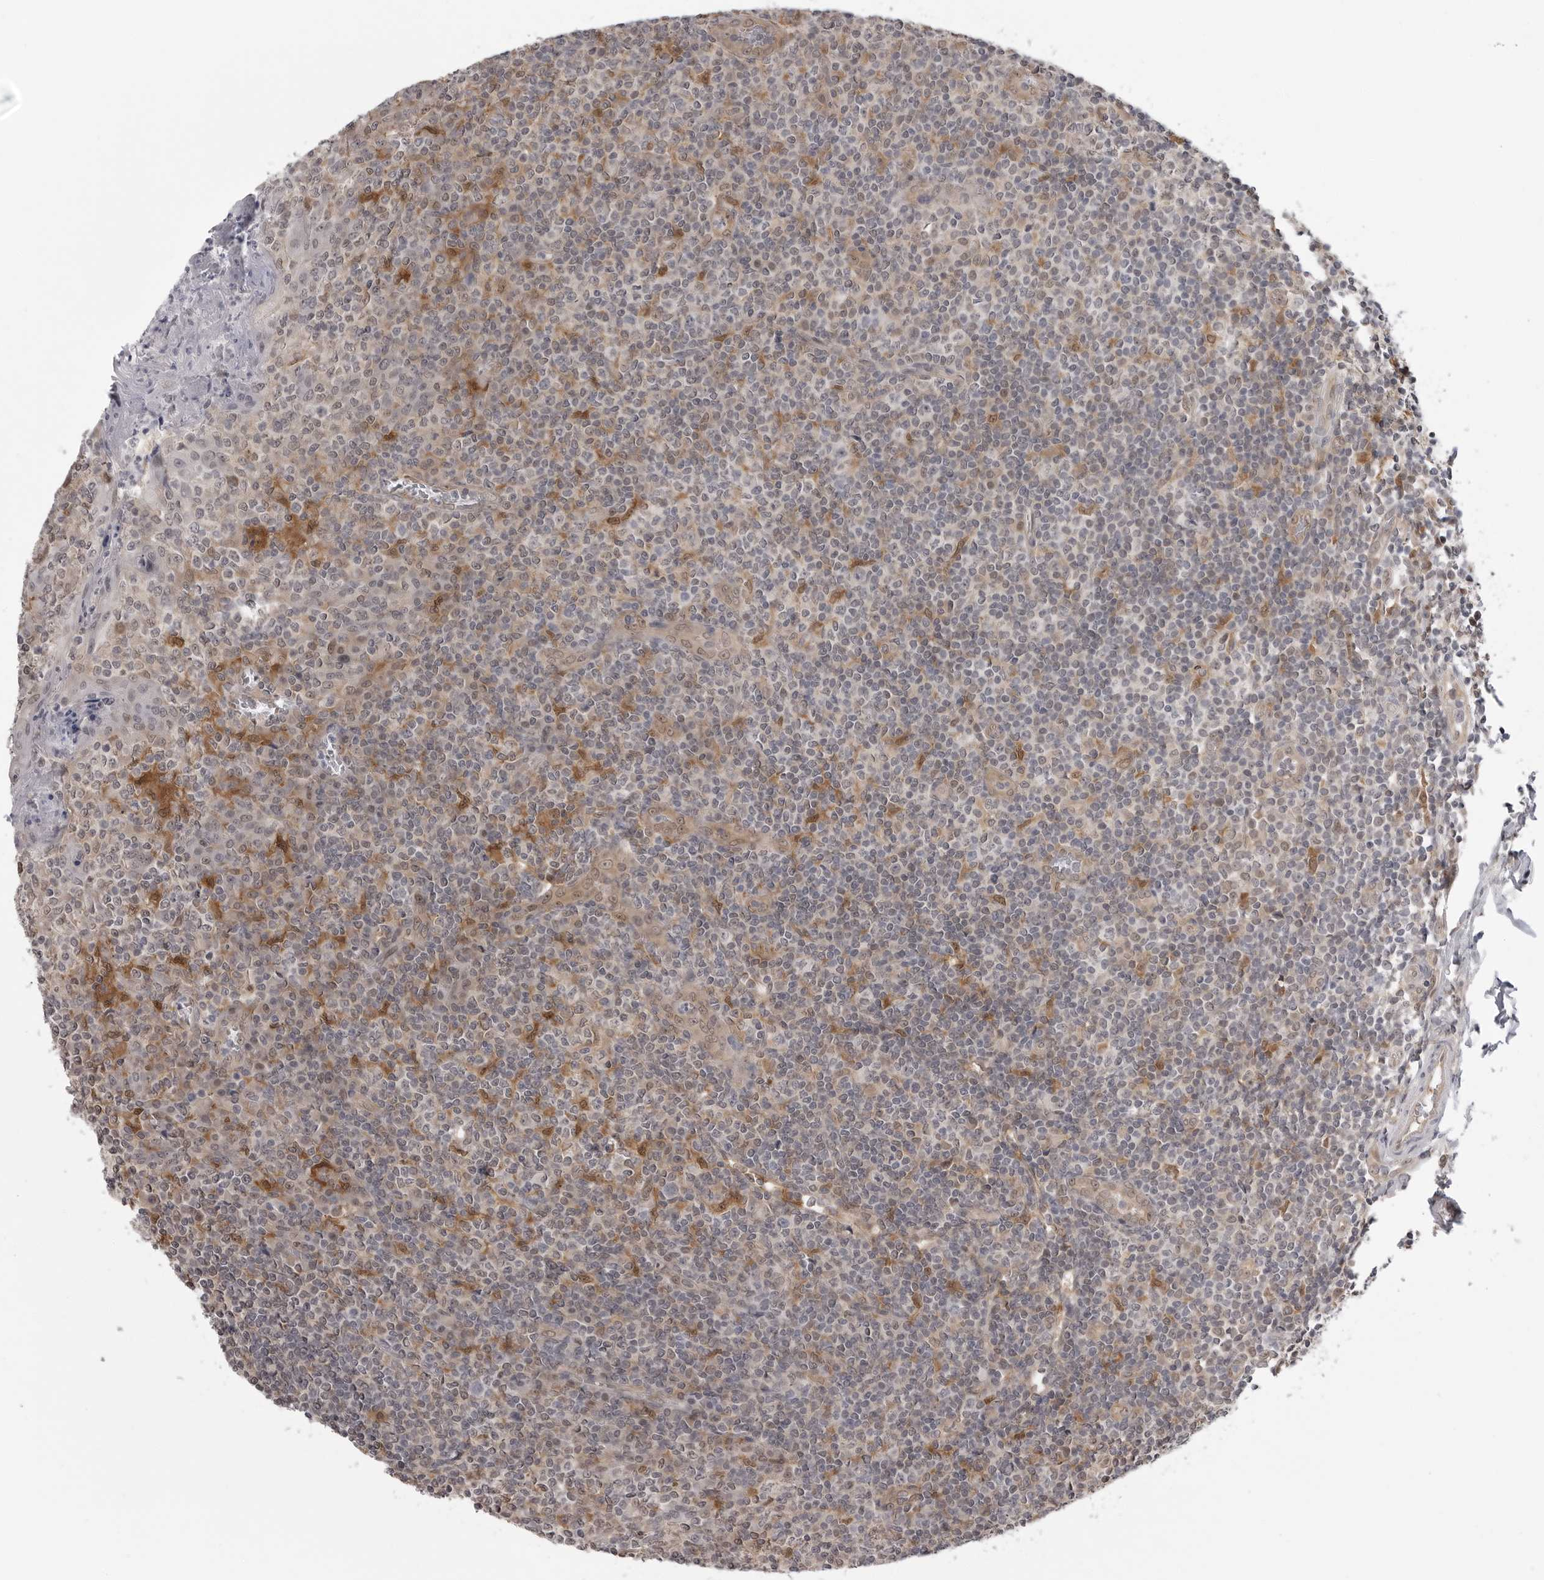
{"staining": {"intensity": "moderate", "quantity": "<25%", "location": "cytoplasmic/membranous,nuclear"}, "tissue": "tonsil", "cell_type": "Germinal center cells", "image_type": "normal", "snomed": [{"axis": "morphology", "description": "Normal tissue, NOS"}, {"axis": "topography", "description": "Tonsil"}], "caption": "Immunohistochemistry (IHC) of normal tonsil demonstrates low levels of moderate cytoplasmic/membranous,nuclear staining in approximately <25% of germinal center cells. The staining was performed using DAB to visualize the protein expression in brown, while the nuclei were stained in blue with hematoxylin (Magnification: 20x).", "gene": "PNPO", "patient": {"sex": "female", "age": 19}}